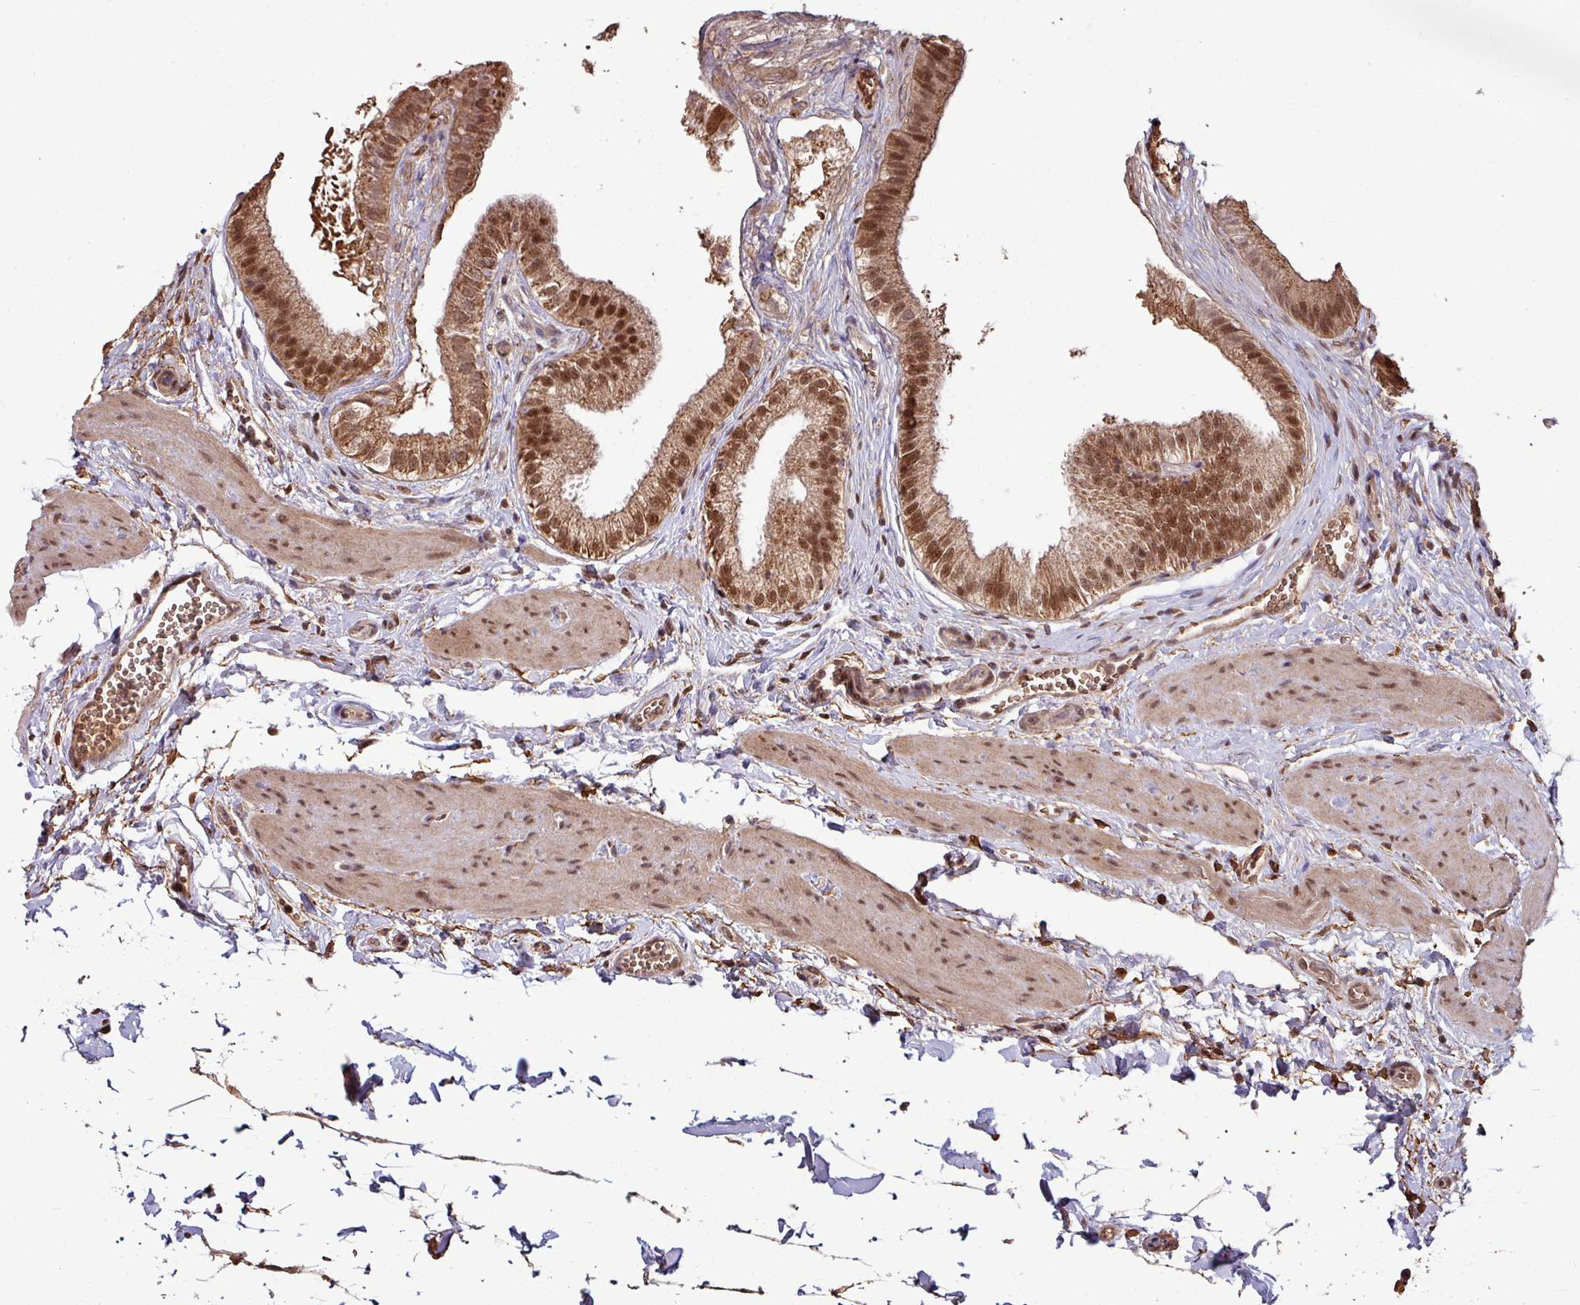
{"staining": {"intensity": "strong", "quantity": ">75%", "location": "cytoplasmic/membranous,nuclear"}, "tissue": "gallbladder", "cell_type": "Glandular cells", "image_type": "normal", "snomed": [{"axis": "morphology", "description": "Normal tissue, NOS"}, {"axis": "topography", "description": "Gallbladder"}], "caption": "DAB (3,3'-diaminobenzidine) immunohistochemical staining of benign human gallbladder displays strong cytoplasmic/membranous,nuclear protein positivity in about >75% of glandular cells.", "gene": "PHF23", "patient": {"sex": "female", "age": 54}}